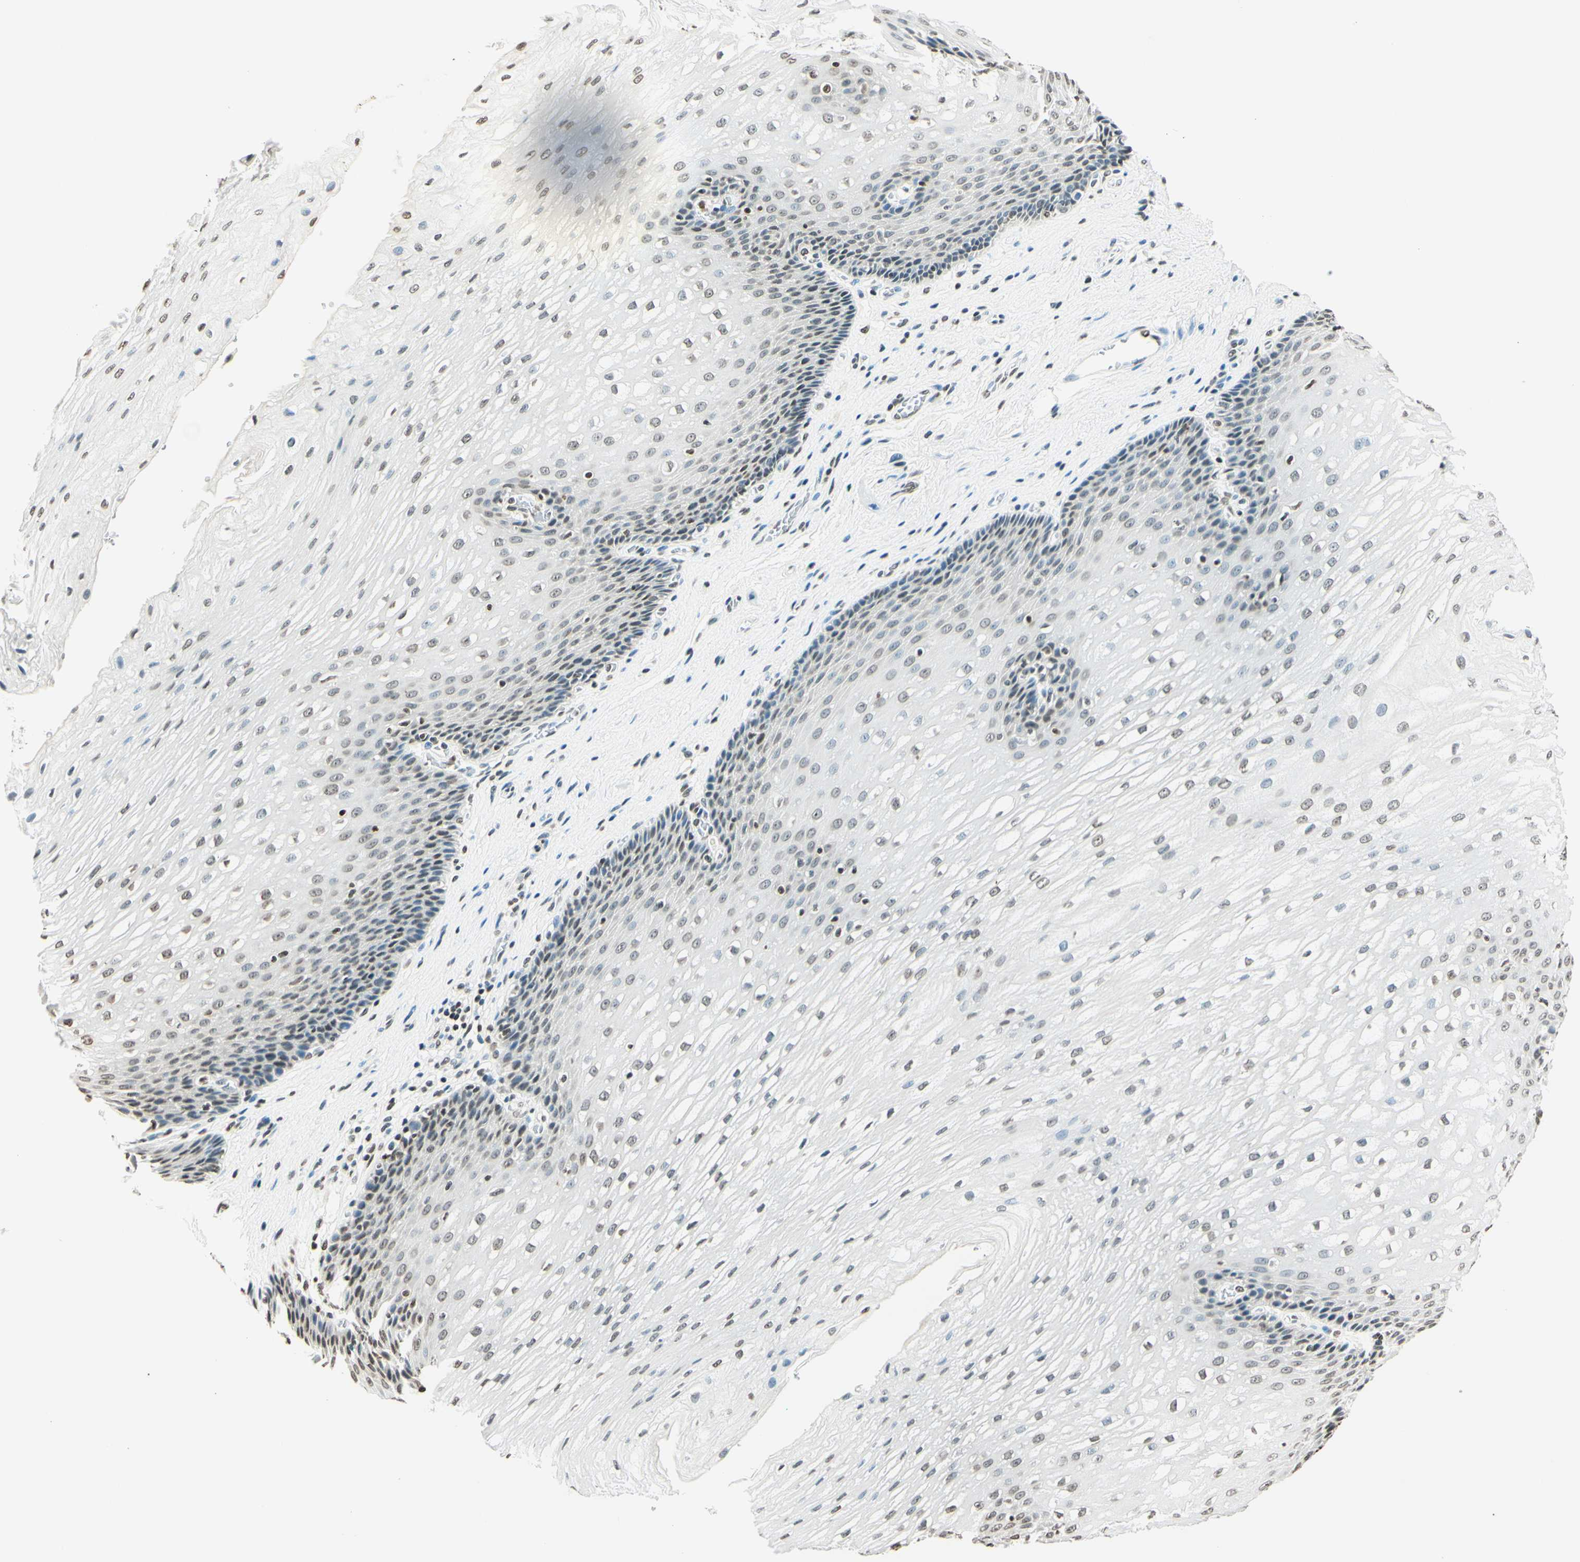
{"staining": {"intensity": "weak", "quantity": "<25%", "location": "nuclear"}, "tissue": "esophagus", "cell_type": "Squamous epithelial cells", "image_type": "normal", "snomed": [{"axis": "morphology", "description": "Normal tissue, NOS"}, {"axis": "topography", "description": "Esophagus"}], "caption": "IHC image of unremarkable esophagus: esophagus stained with DAB displays no significant protein expression in squamous epithelial cells.", "gene": "MSH2", "patient": {"sex": "male", "age": 48}}